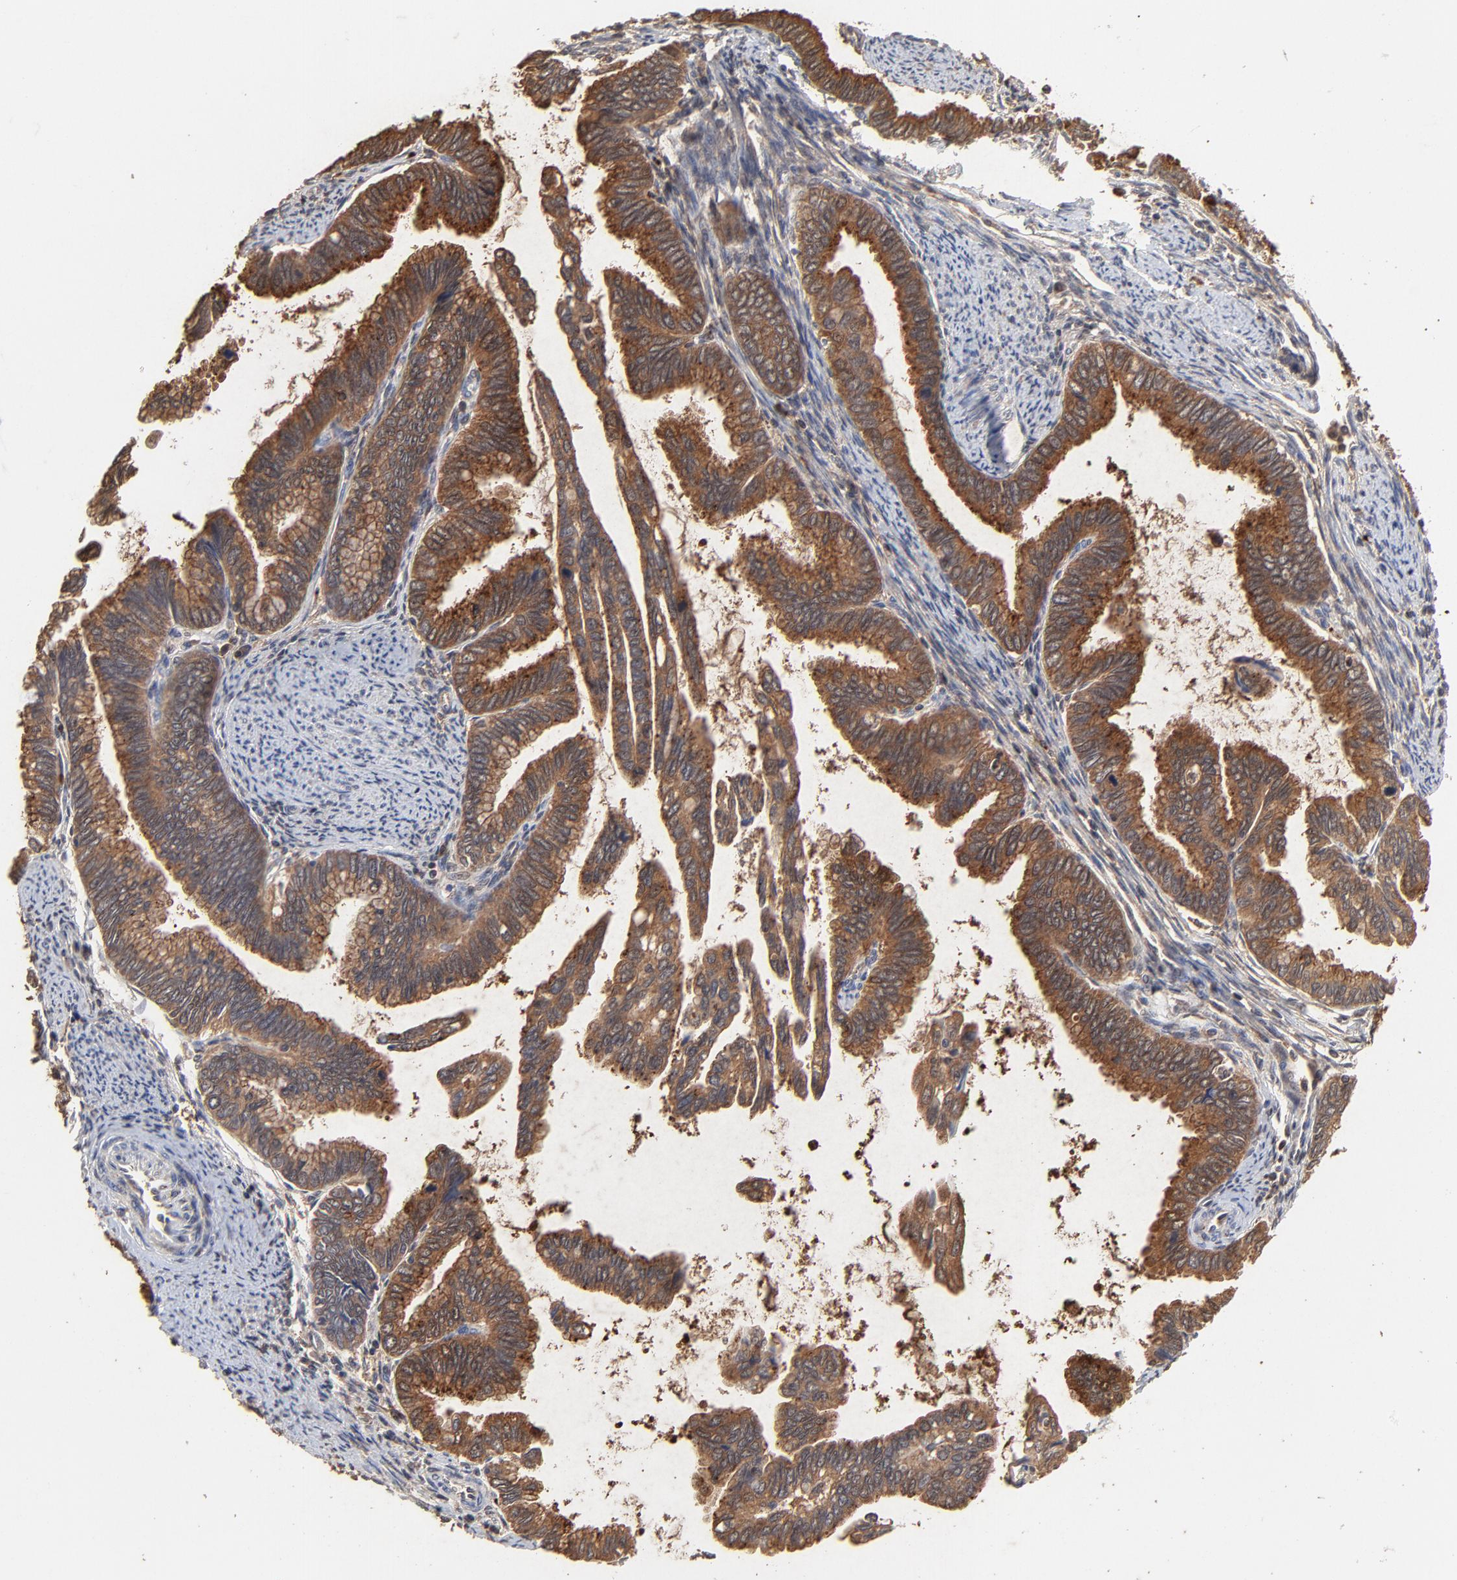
{"staining": {"intensity": "strong", "quantity": ">75%", "location": "cytoplasmic/membranous"}, "tissue": "cervical cancer", "cell_type": "Tumor cells", "image_type": "cancer", "snomed": [{"axis": "morphology", "description": "Adenocarcinoma, NOS"}, {"axis": "topography", "description": "Cervix"}], "caption": "Adenocarcinoma (cervical) tissue exhibits strong cytoplasmic/membranous staining in approximately >75% of tumor cells, visualized by immunohistochemistry. Using DAB (brown) and hematoxylin (blue) stains, captured at high magnification using brightfield microscopy.", "gene": "LGALS3", "patient": {"sex": "female", "age": 49}}